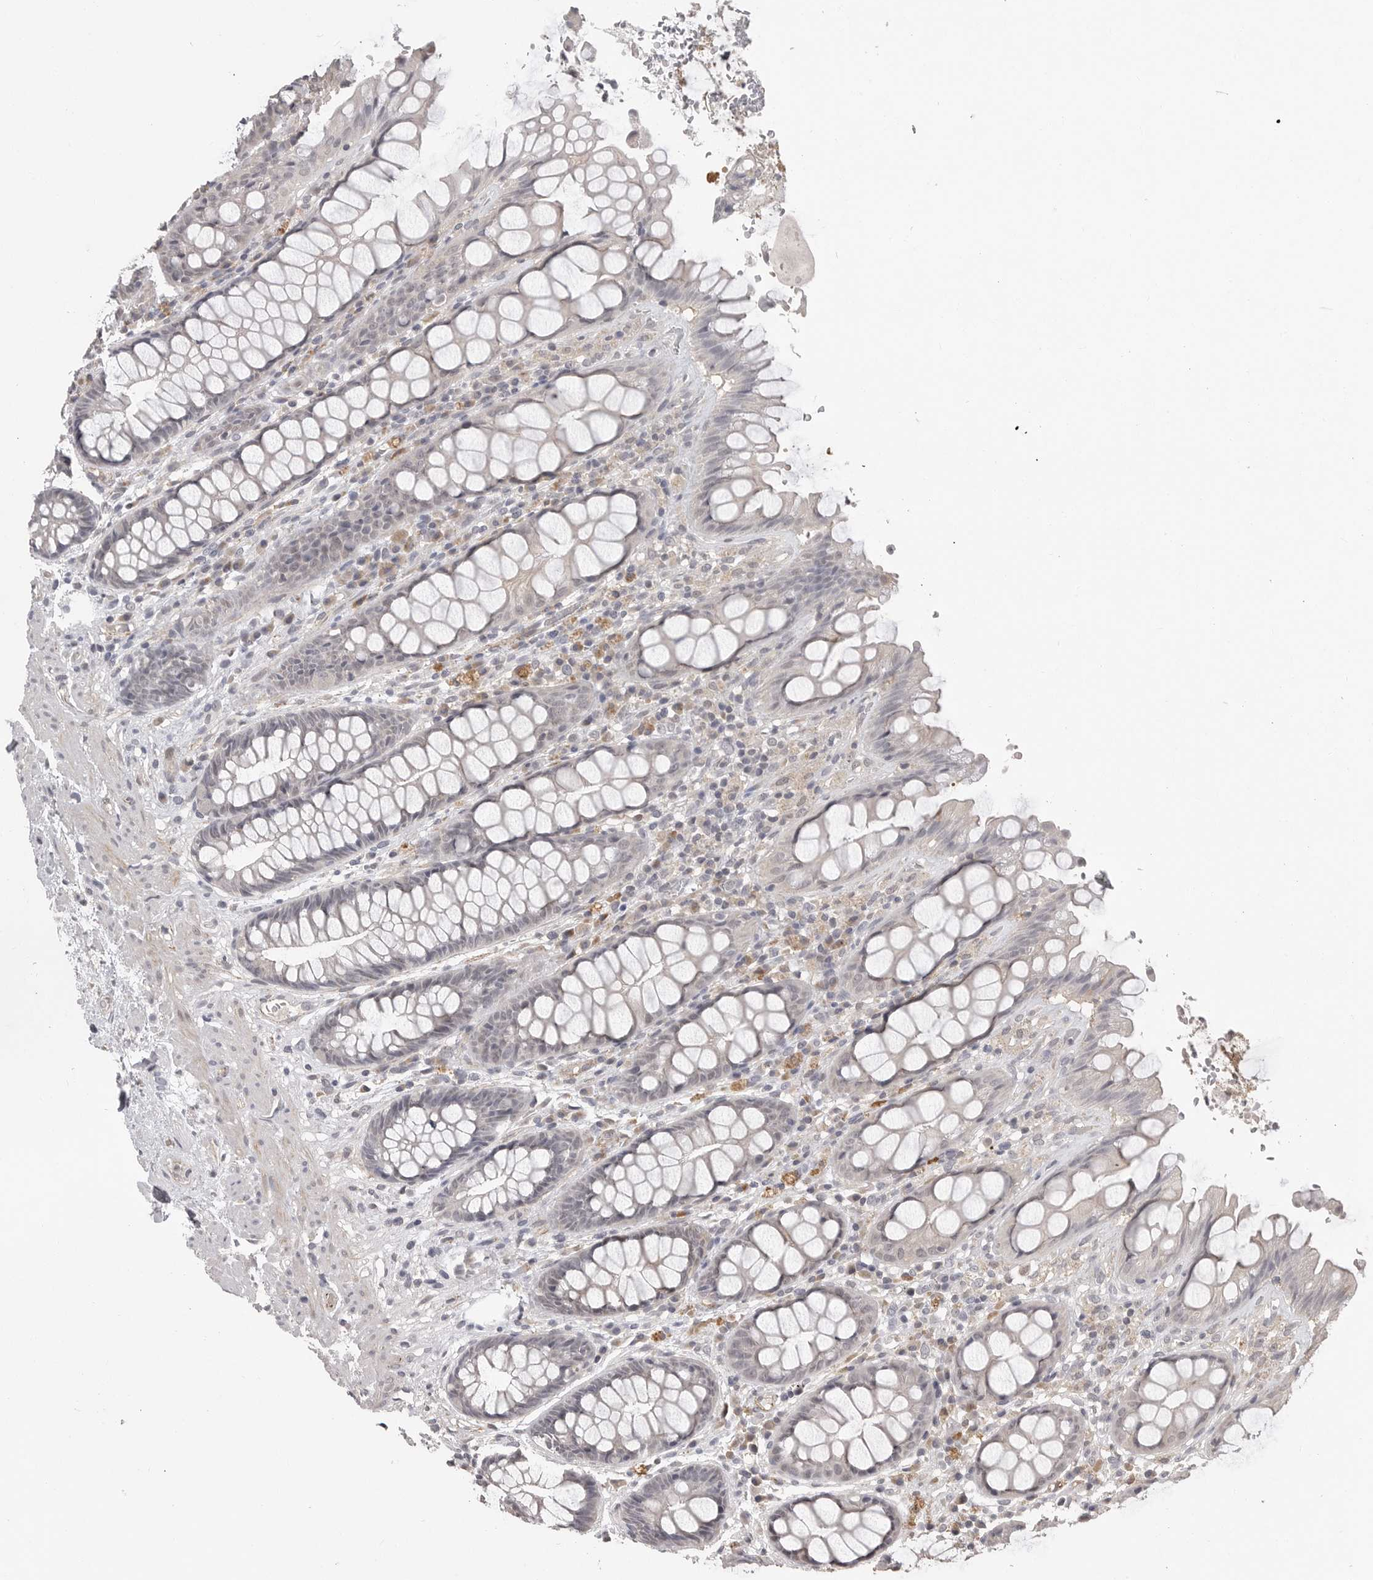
{"staining": {"intensity": "negative", "quantity": "none", "location": "none"}, "tissue": "rectum", "cell_type": "Glandular cells", "image_type": "normal", "snomed": [{"axis": "morphology", "description": "Normal tissue, NOS"}, {"axis": "topography", "description": "Rectum"}], "caption": "An image of rectum stained for a protein demonstrates no brown staining in glandular cells. (DAB immunohistochemistry (IHC) visualized using brightfield microscopy, high magnification).", "gene": "PLEKHF1", "patient": {"sex": "male", "age": 64}}